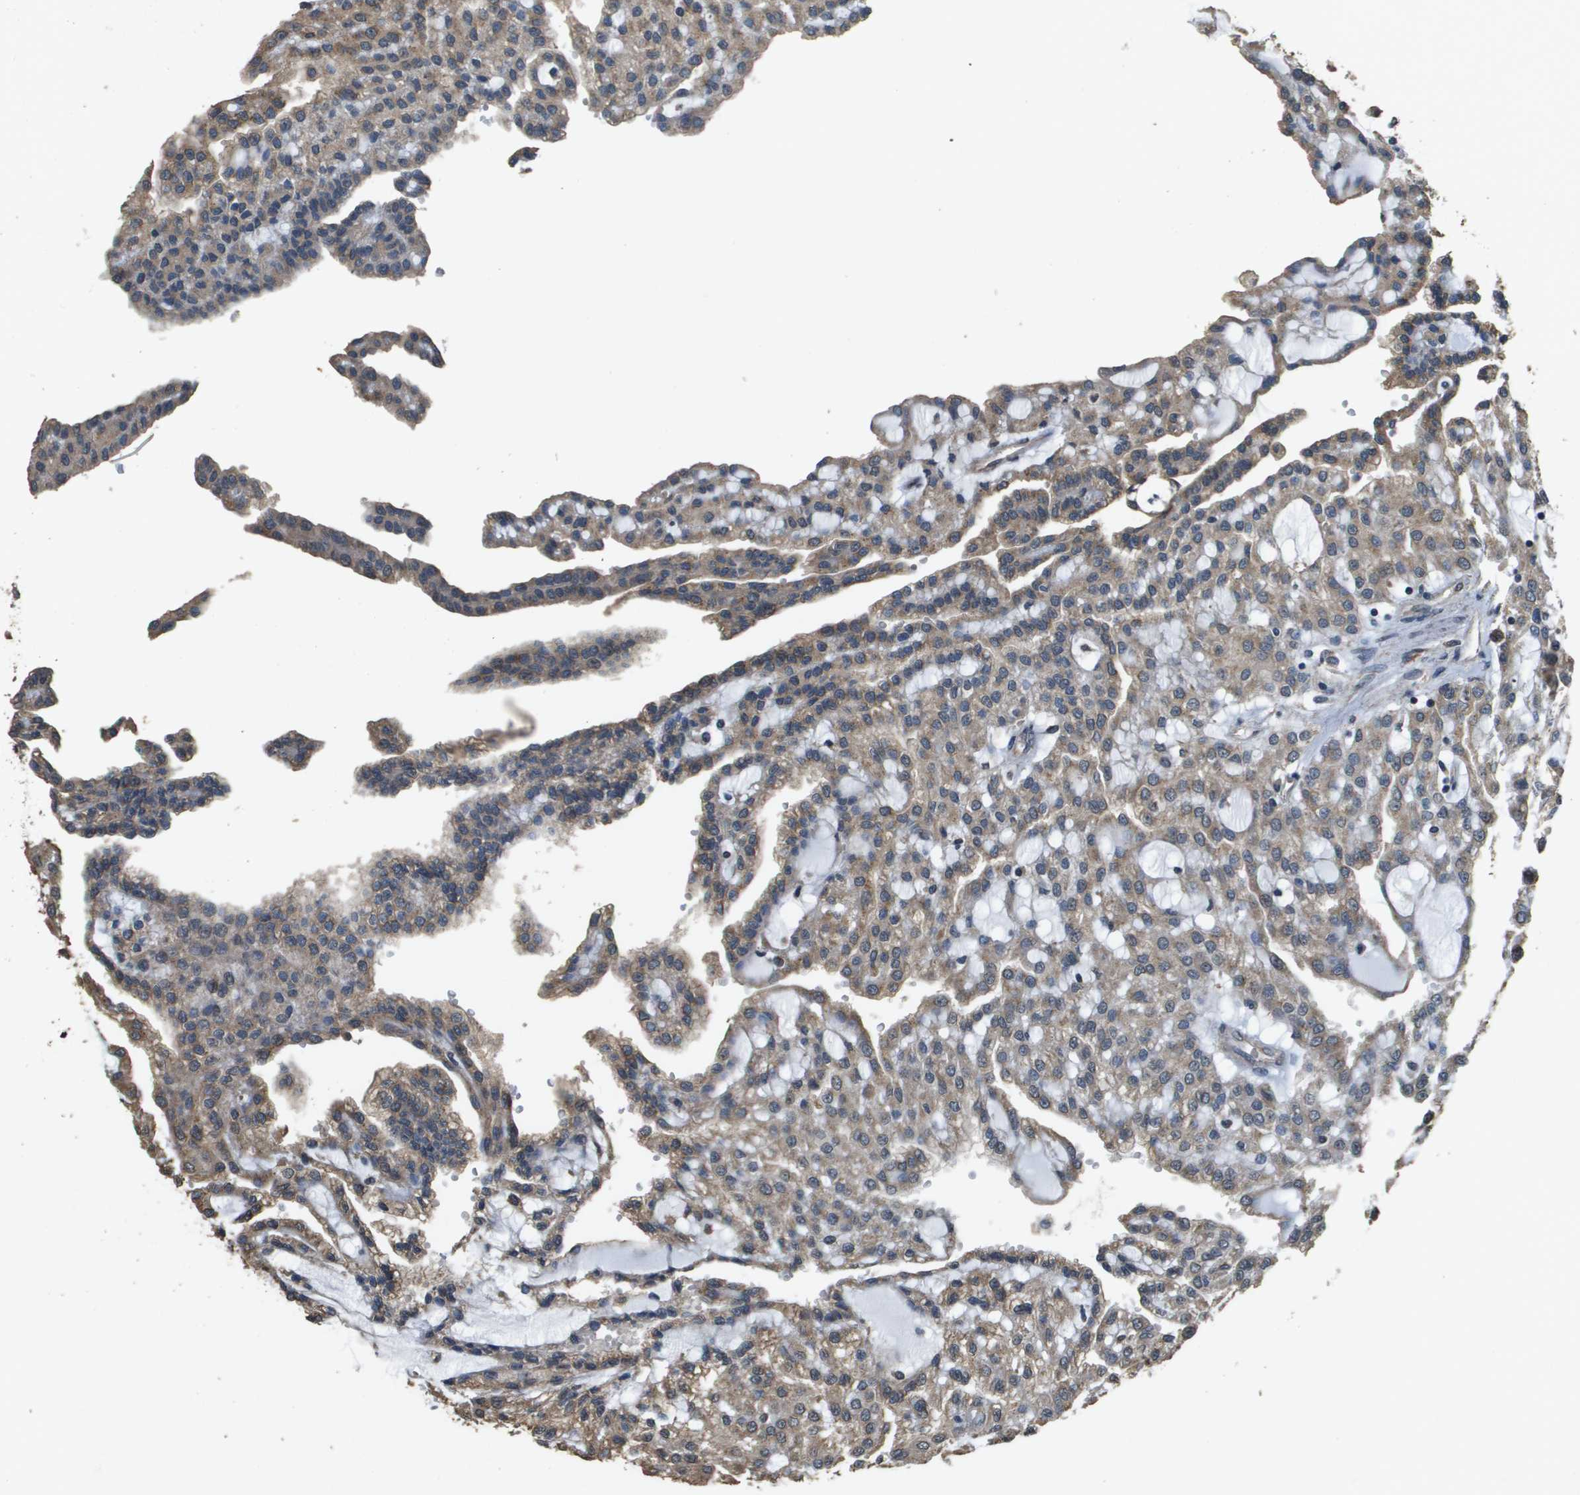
{"staining": {"intensity": "weak", "quantity": ">75%", "location": "cytoplasmic/membranous"}, "tissue": "renal cancer", "cell_type": "Tumor cells", "image_type": "cancer", "snomed": [{"axis": "morphology", "description": "Adenocarcinoma, NOS"}, {"axis": "topography", "description": "Kidney"}], "caption": "Protein staining of adenocarcinoma (renal) tissue demonstrates weak cytoplasmic/membranous expression in about >75% of tumor cells.", "gene": "RAB6B", "patient": {"sex": "male", "age": 63}}